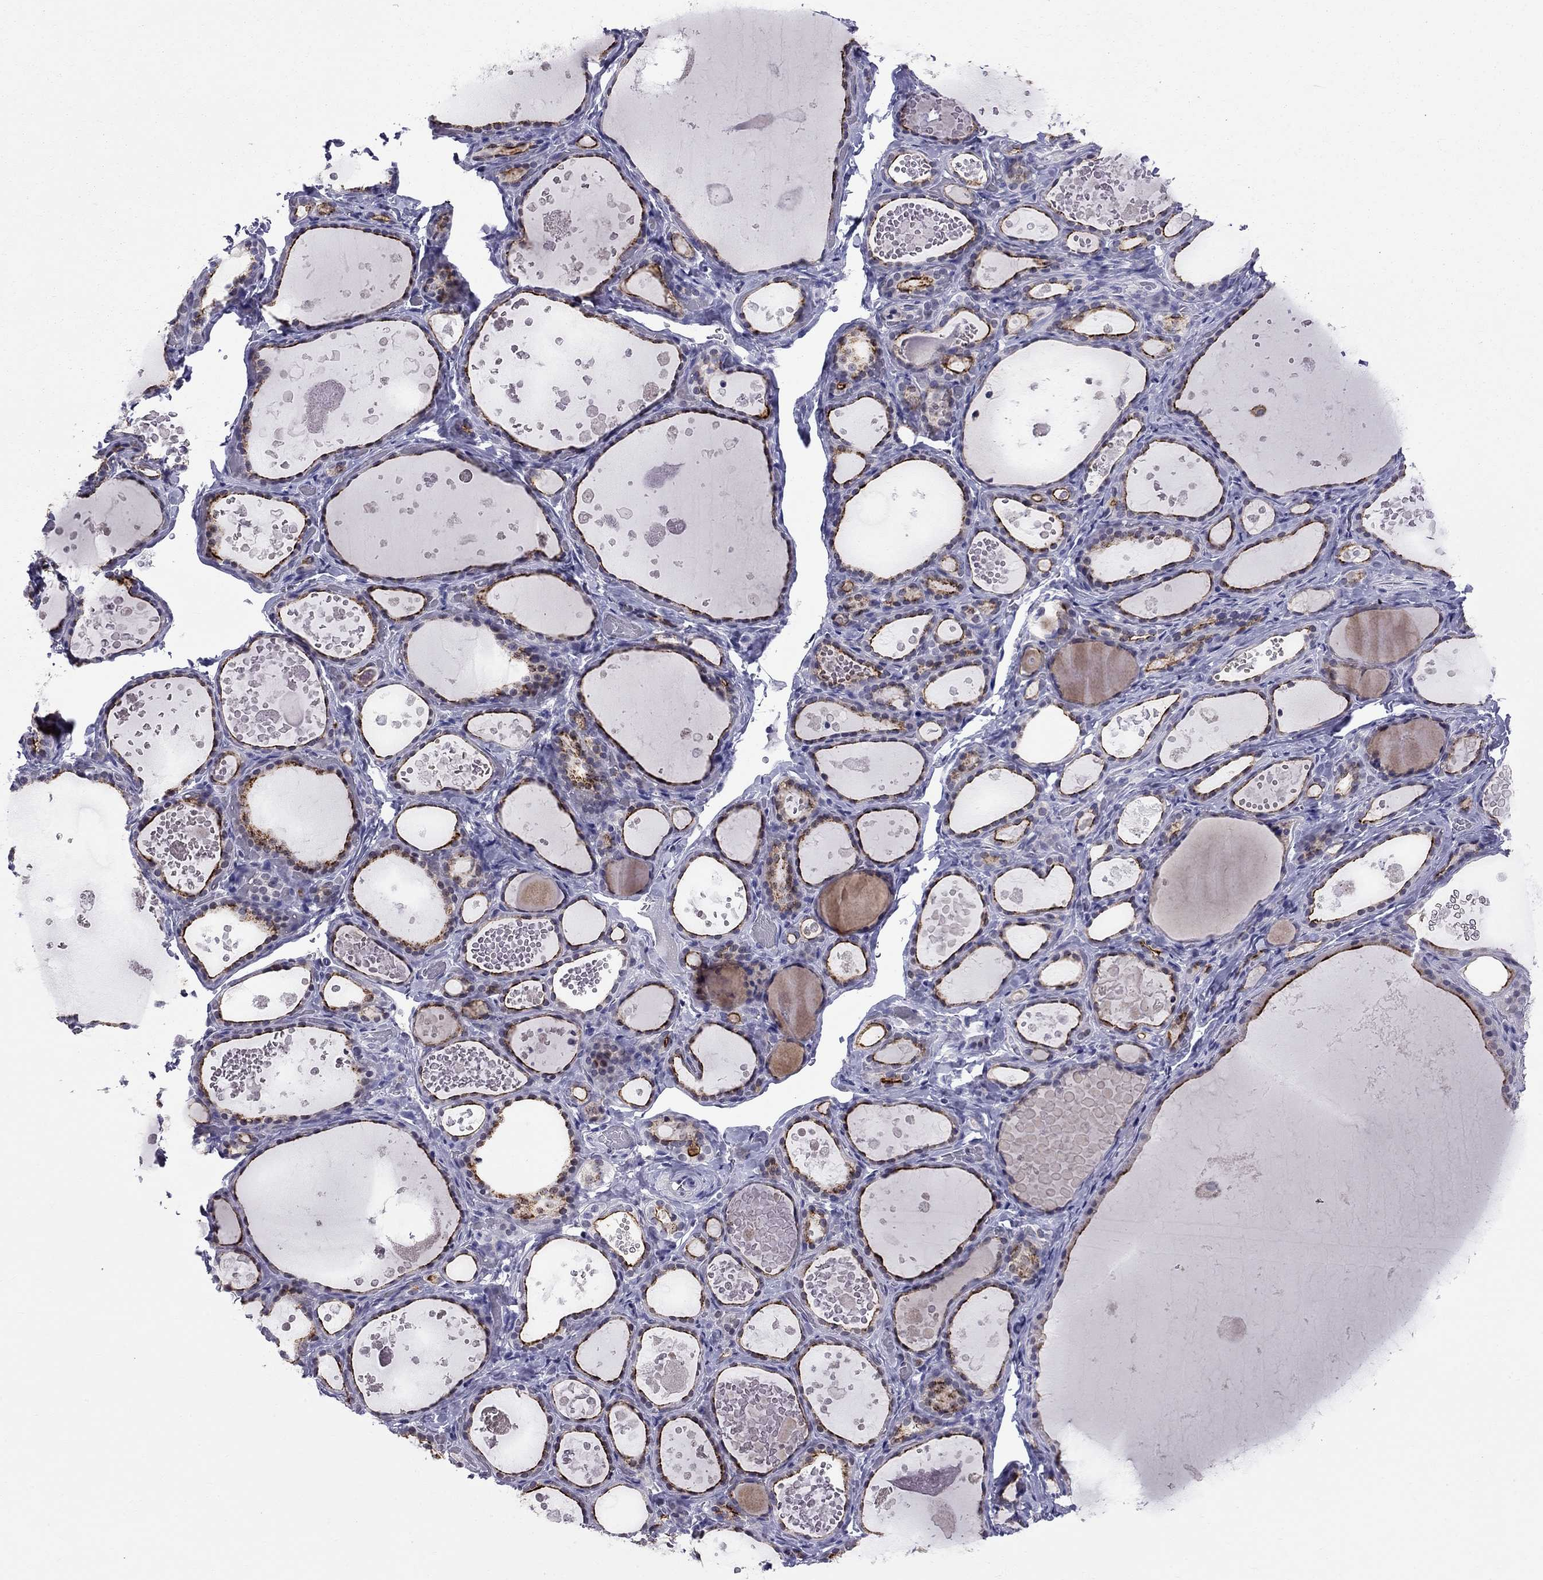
{"staining": {"intensity": "strong", "quantity": "25%-75%", "location": "cytoplasmic/membranous"}, "tissue": "thyroid gland", "cell_type": "Glandular cells", "image_type": "normal", "snomed": [{"axis": "morphology", "description": "Normal tissue, NOS"}, {"axis": "topography", "description": "Thyroid gland"}], "caption": "Protein expression analysis of unremarkable human thyroid gland reveals strong cytoplasmic/membranous expression in about 25%-75% of glandular cells.", "gene": "MUC15", "patient": {"sex": "female", "age": 56}}